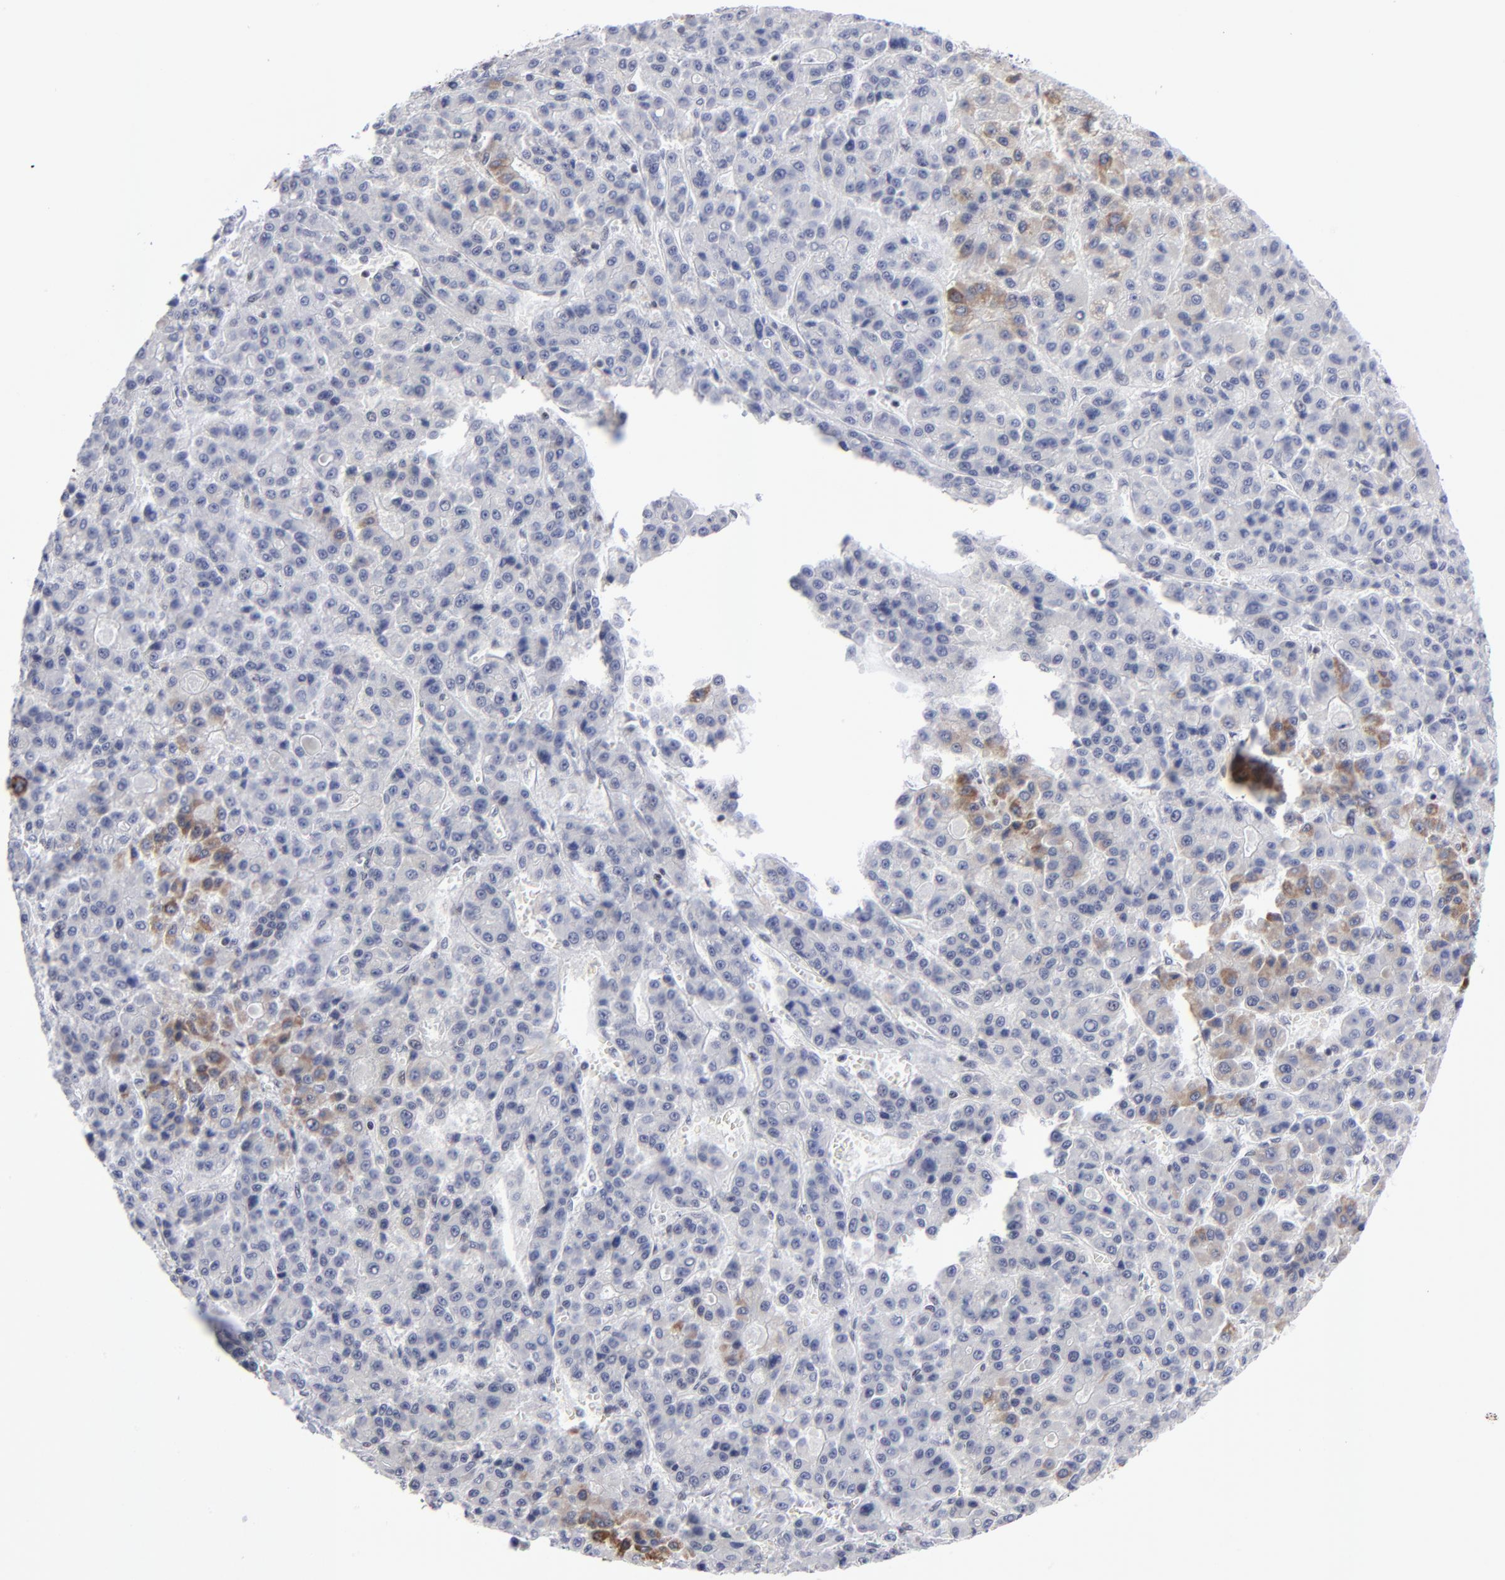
{"staining": {"intensity": "weak", "quantity": "<25%", "location": "cytoplasmic/membranous"}, "tissue": "liver cancer", "cell_type": "Tumor cells", "image_type": "cancer", "snomed": [{"axis": "morphology", "description": "Carcinoma, Hepatocellular, NOS"}, {"axis": "topography", "description": "Liver"}], "caption": "An image of human liver cancer is negative for staining in tumor cells.", "gene": "SP2", "patient": {"sex": "male", "age": 70}}